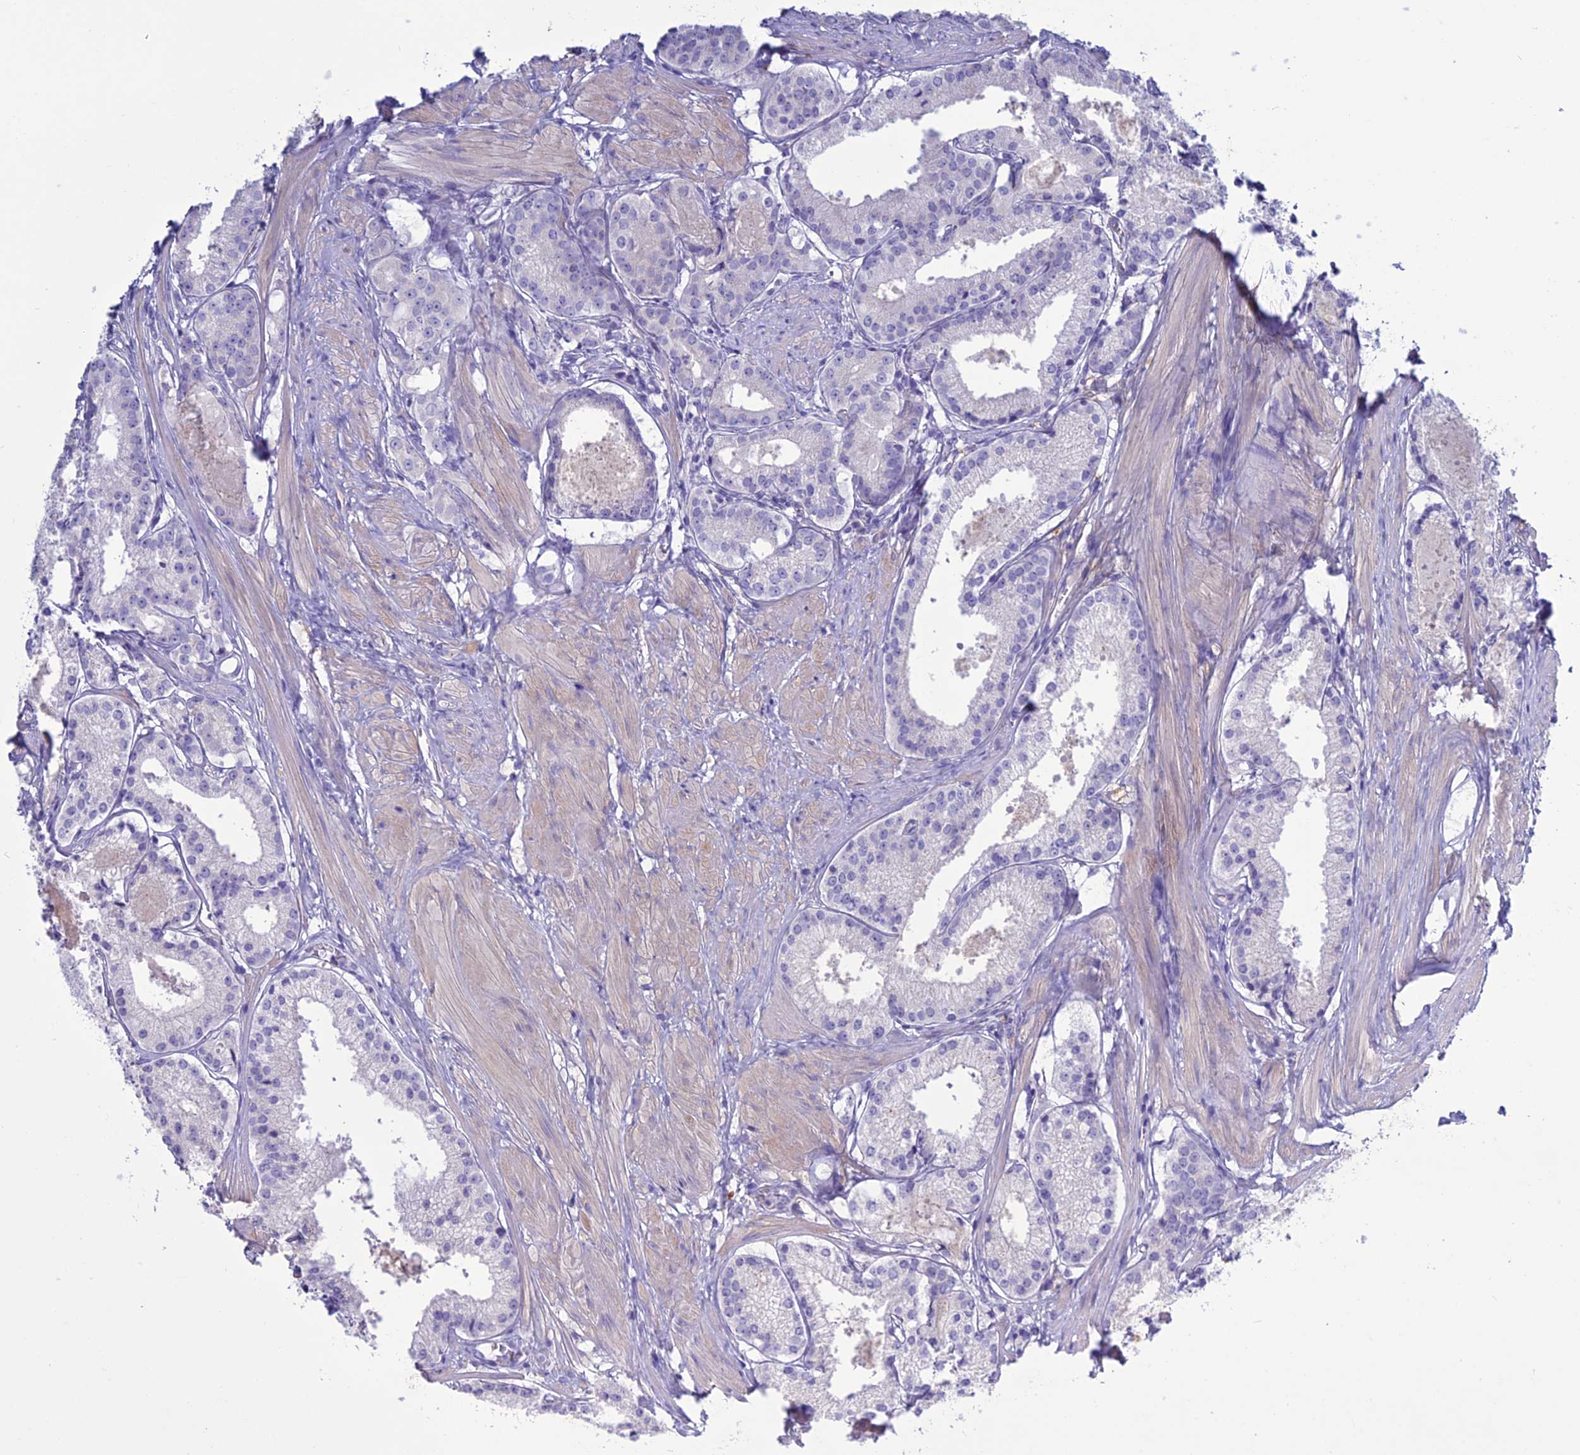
{"staining": {"intensity": "negative", "quantity": "none", "location": "none"}, "tissue": "prostate cancer", "cell_type": "Tumor cells", "image_type": "cancer", "snomed": [{"axis": "morphology", "description": "Adenocarcinoma, Low grade"}, {"axis": "topography", "description": "Prostate"}], "caption": "The micrograph reveals no staining of tumor cells in prostate adenocarcinoma (low-grade).", "gene": "CLEC2L", "patient": {"sex": "male", "age": 57}}